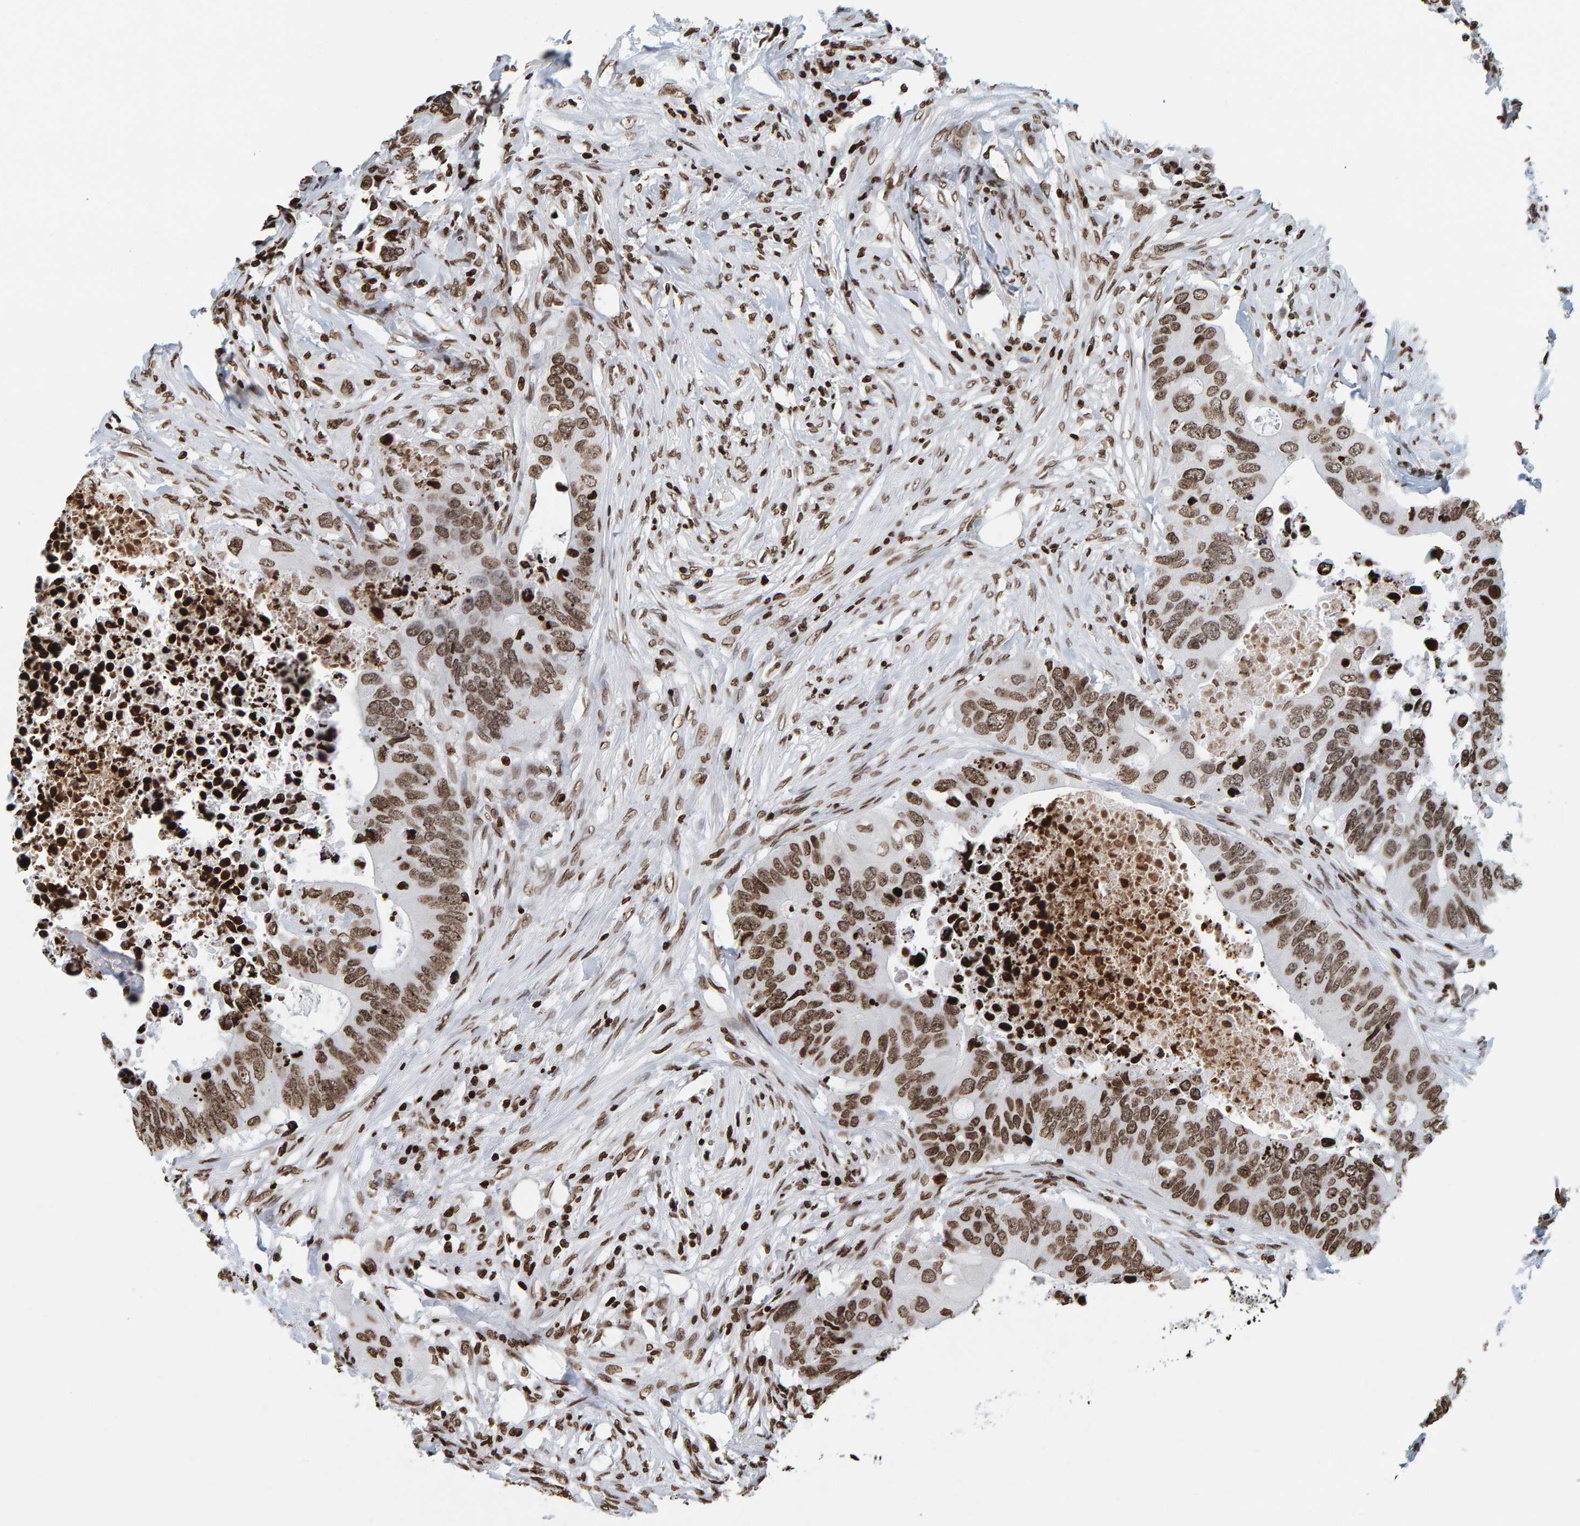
{"staining": {"intensity": "strong", "quantity": ">75%", "location": "nuclear"}, "tissue": "colorectal cancer", "cell_type": "Tumor cells", "image_type": "cancer", "snomed": [{"axis": "morphology", "description": "Adenocarcinoma, NOS"}, {"axis": "topography", "description": "Colon"}], "caption": "About >75% of tumor cells in human colorectal adenocarcinoma reveal strong nuclear protein staining as visualized by brown immunohistochemical staining.", "gene": "BRF2", "patient": {"sex": "male", "age": 71}}